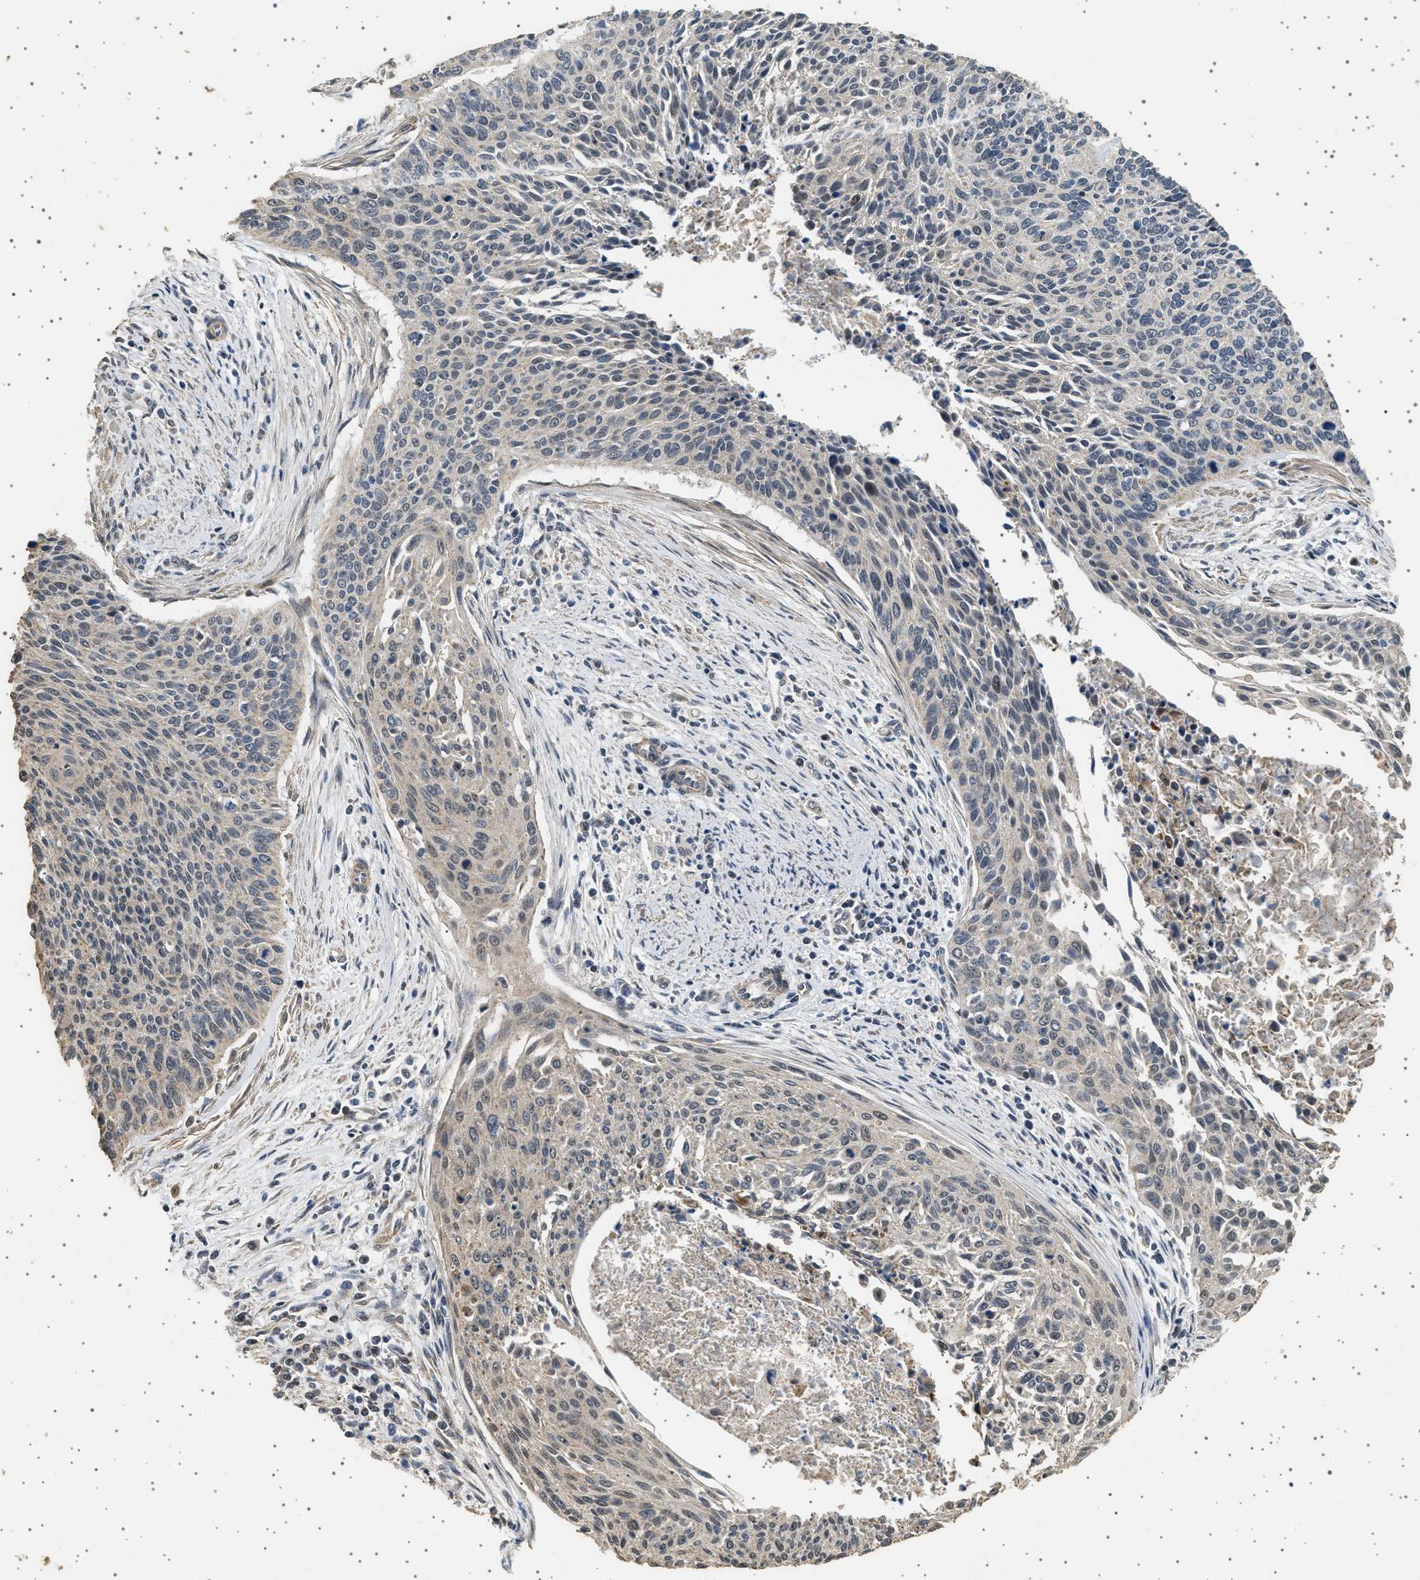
{"staining": {"intensity": "moderate", "quantity": "<25%", "location": "cytoplasmic/membranous"}, "tissue": "cervical cancer", "cell_type": "Tumor cells", "image_type": "cancer", "snomed": [{"axis": "morphology", "description": "Squamous cell carcinoma, NOS"}, {"axis": "topography", "description": "Cervix"}], "caption": "DAB (3,3'-diaminobenzidine) immunohistochemical staining of human cervical cancer (squamous cell carcinoma) reveals moderate cytoplasmic/membranous protein expression in approximately <25% of tumor cells.", "gene": "KCNA4", "patient": {"sex": "female", "age": 55}}